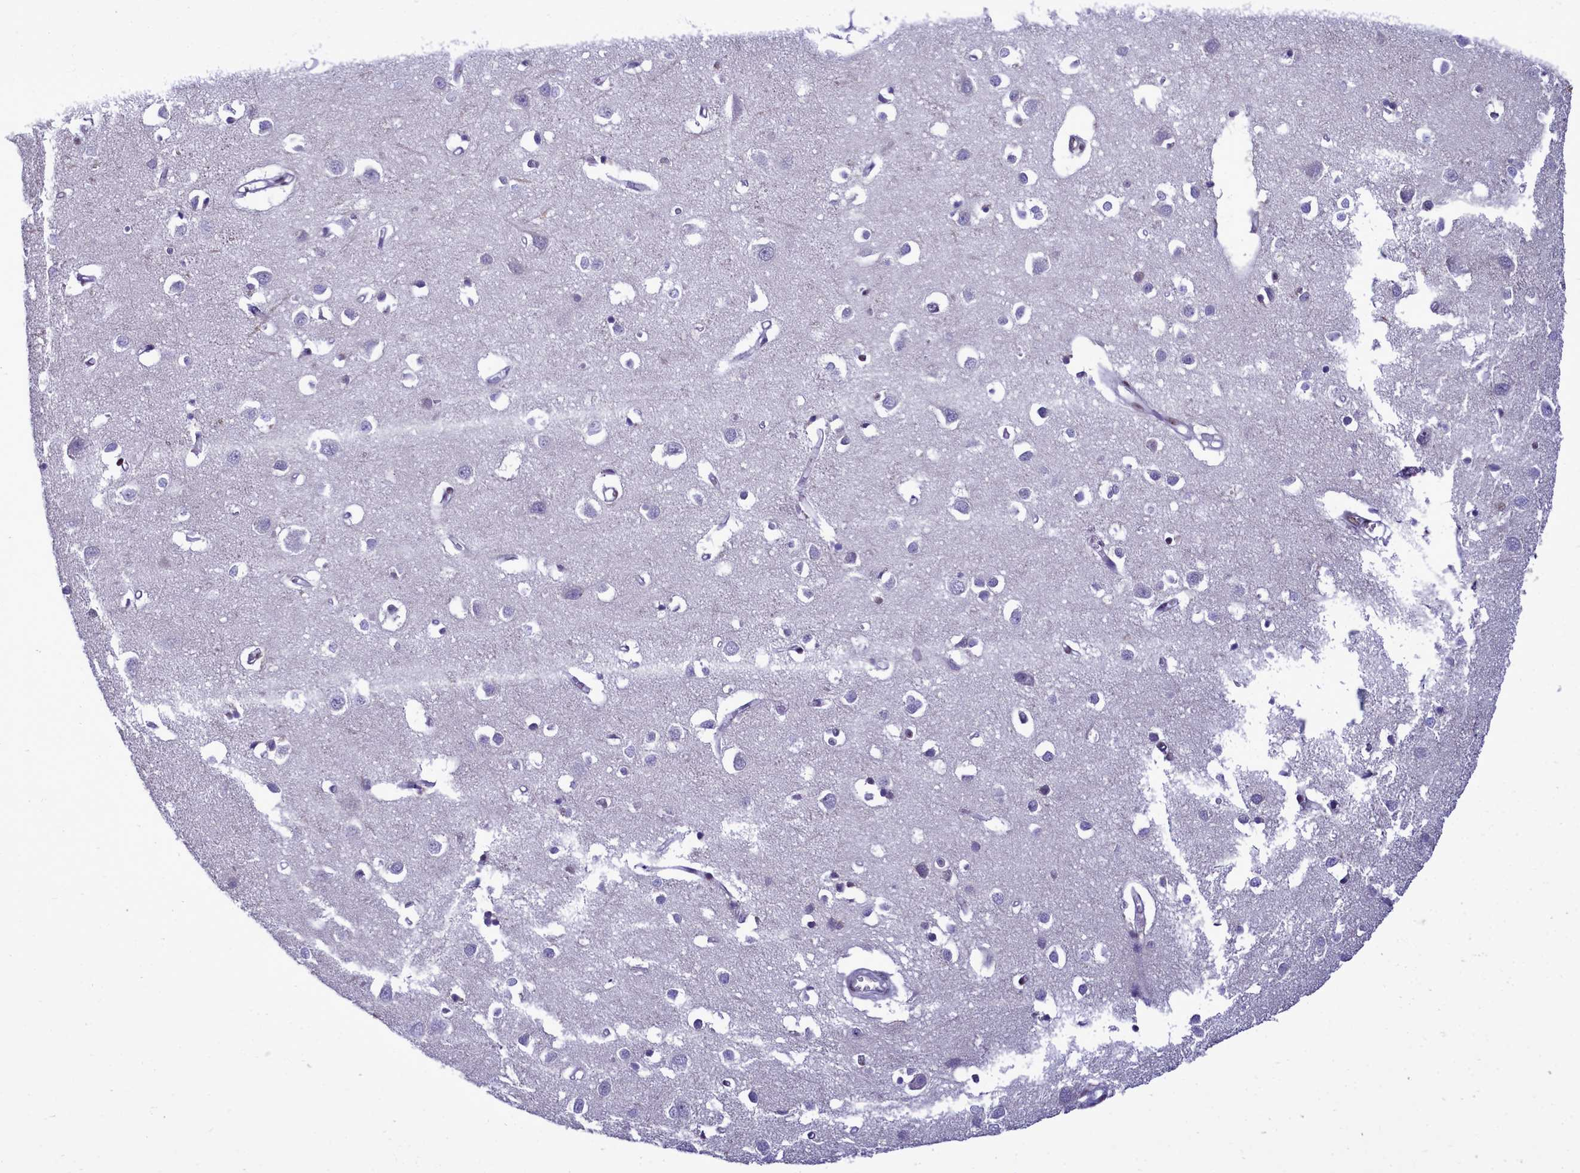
{"staining": {"intensity": "negative", "quantity": "none", "location": "none"}, "tissue": "cerebral cortex", "cell_type": "Endothelial cells", "image_type": "normal", "snomed": [{"axis": "morphology", "description": "Normal tissue, NOS"}, {"axis": "topography", "description": "Cerebral cortex"}], "caption": "The photomicrograph exhibits no significant positivity in endothelial cells of cerebral cortex.", "gene": "POM121L2", "patient": {"sex": "female", "age": 64}}